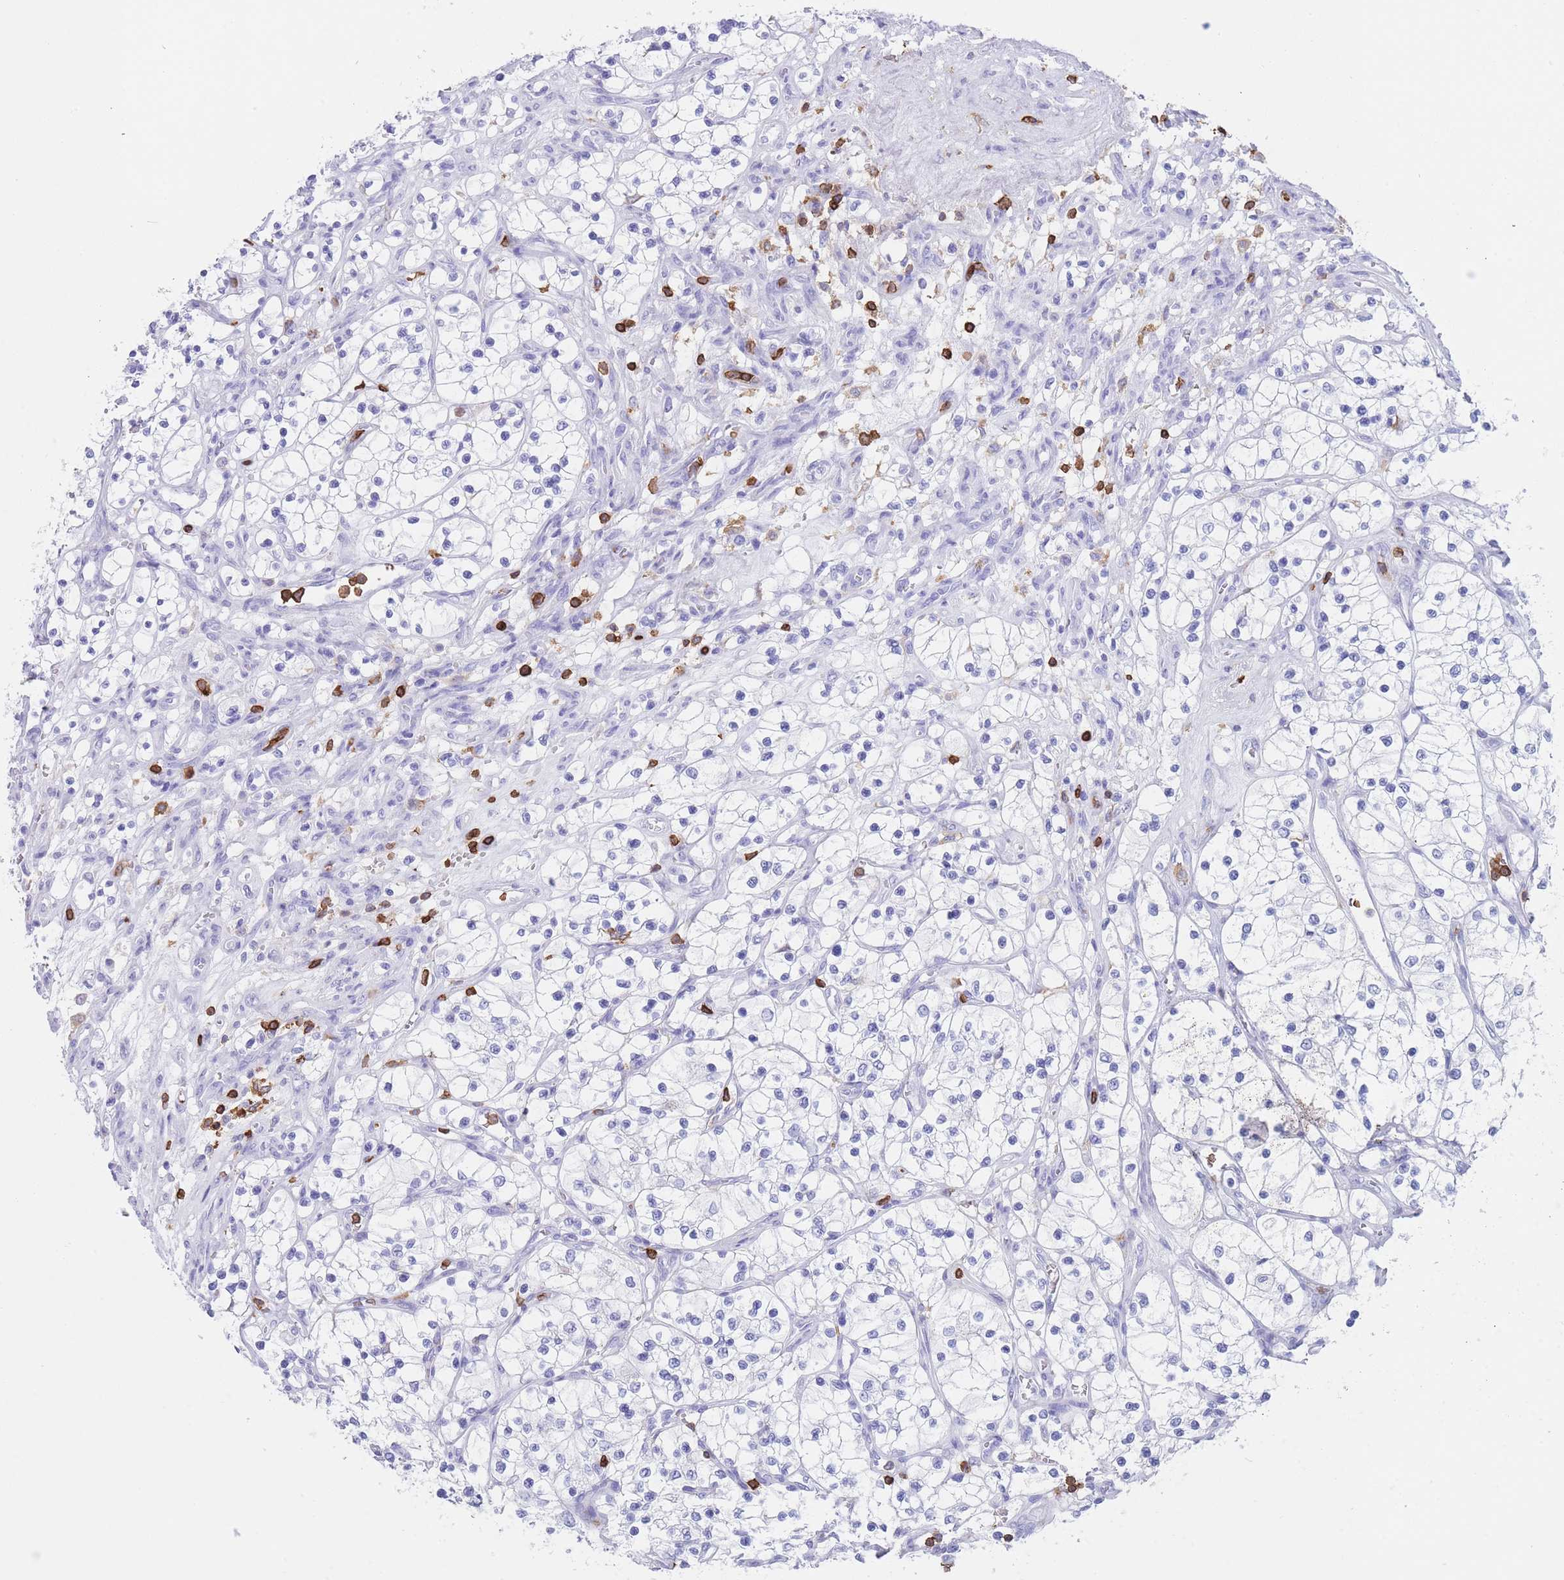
{"staining": {"intensity": "negative", "quantity": "none", "location": "none"}, "tissue": "renal cancer", "cell_type": "Tumor cells", "image_type": "cancer", "snomed": [{"axis": "morphology", "description": "Adenocarcinoma, NOS"}, {"axis": "topography", "description": "Kidney"}], "caption": "DAB immunohistochemical staining of adenocarcinoma (renal) displays no significant positivity in tumor cells.", "gene": "CORO1A", "patient": {"sex": "female", "age": 69}}